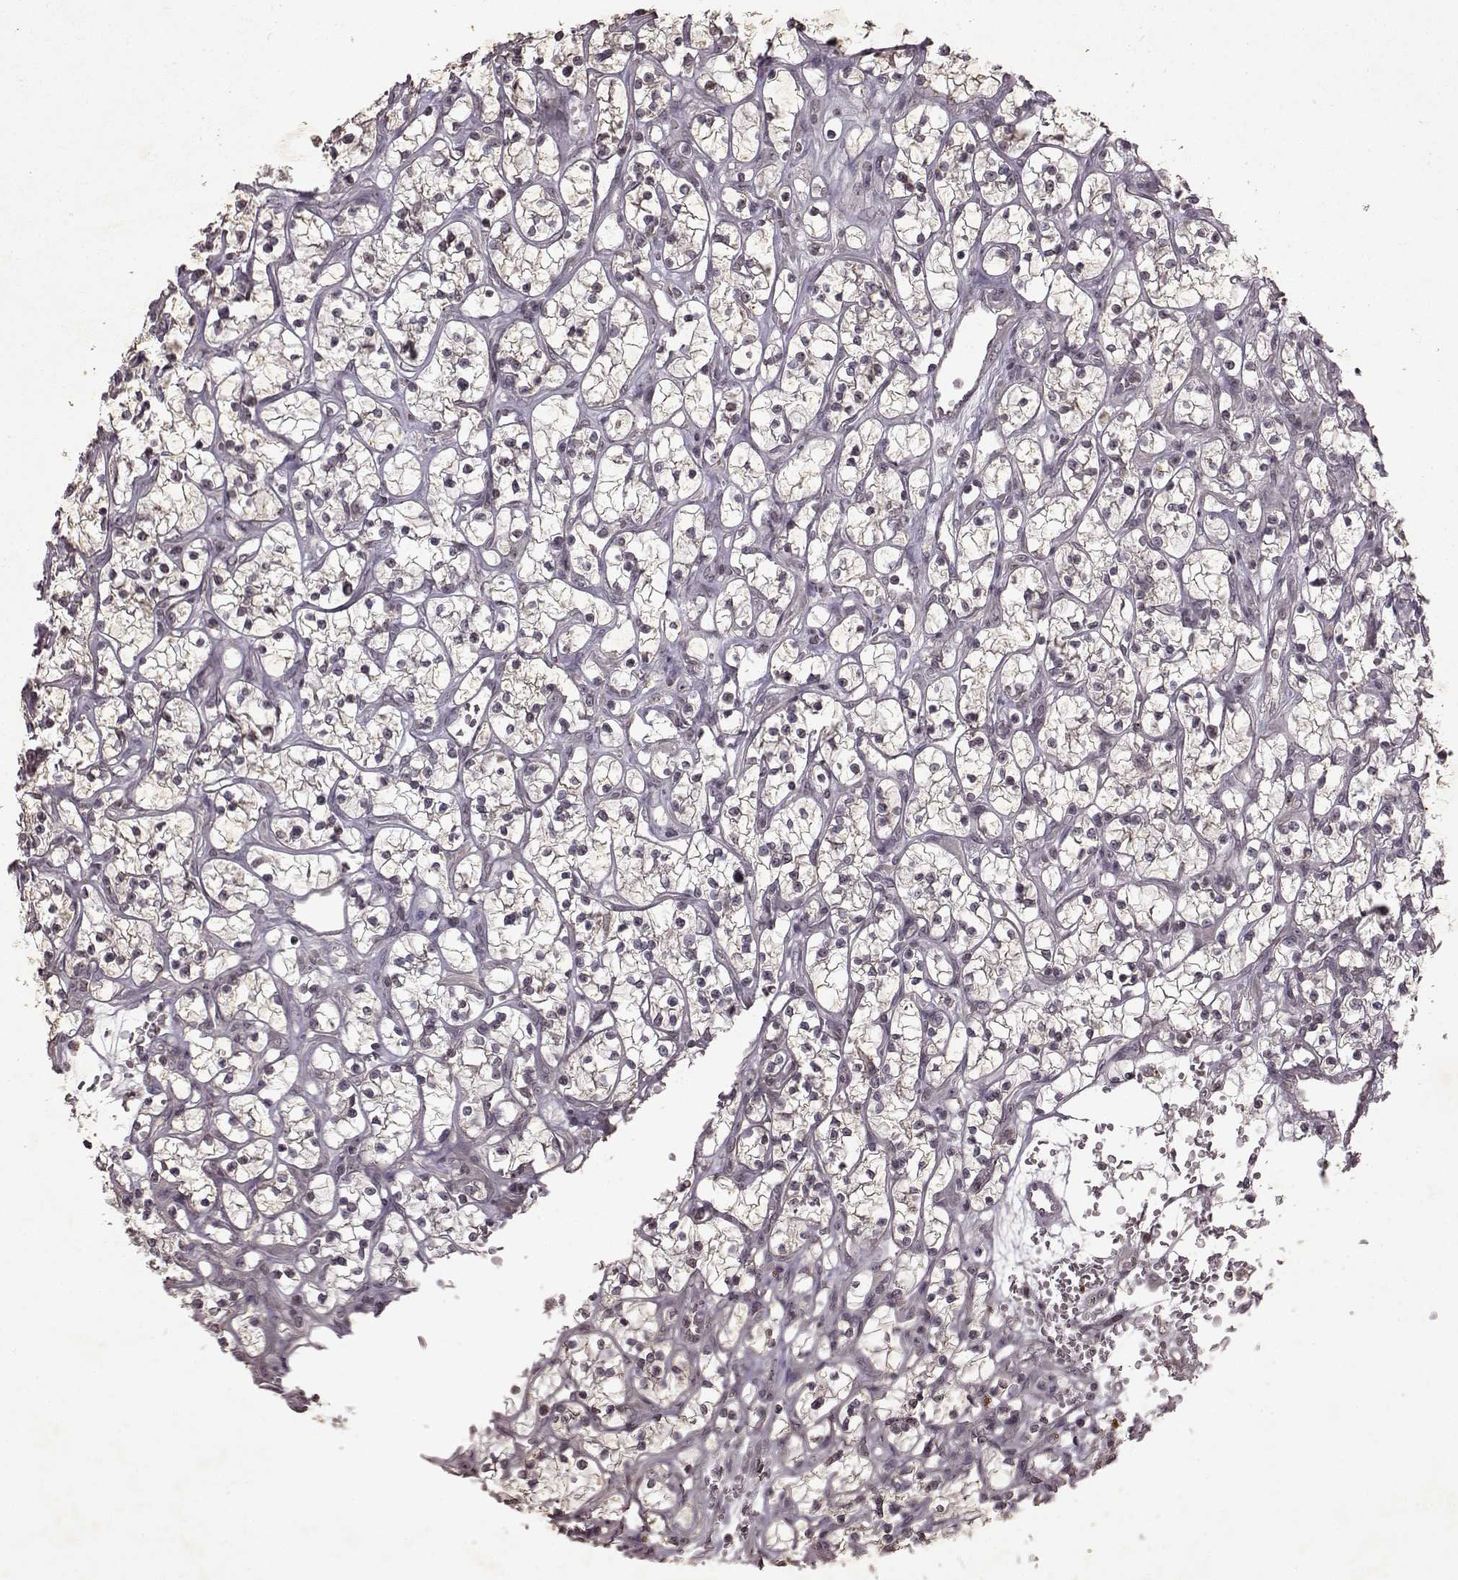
{"staining": {"intensity": "negative", "quantity": "none", "location": "none"}, "tissue": "renal cancer", "cell_type": "Tumor cells", "image_type": "cancer", "snomed": [{"axis": "morphology", "description": "Adenocarcinoma, NOS"}, {"axis": "topography", "description": "Kidney"}], "caption": "This micrograph is of renal cancer (adenocarcinoma) stained with immunohistochemistry to label a protein in brown with the nuclei are counter-stained blue. There is no expression in tumor cells.", "gene": "LHB", "patient": {"sex": "female", "age": 64}}